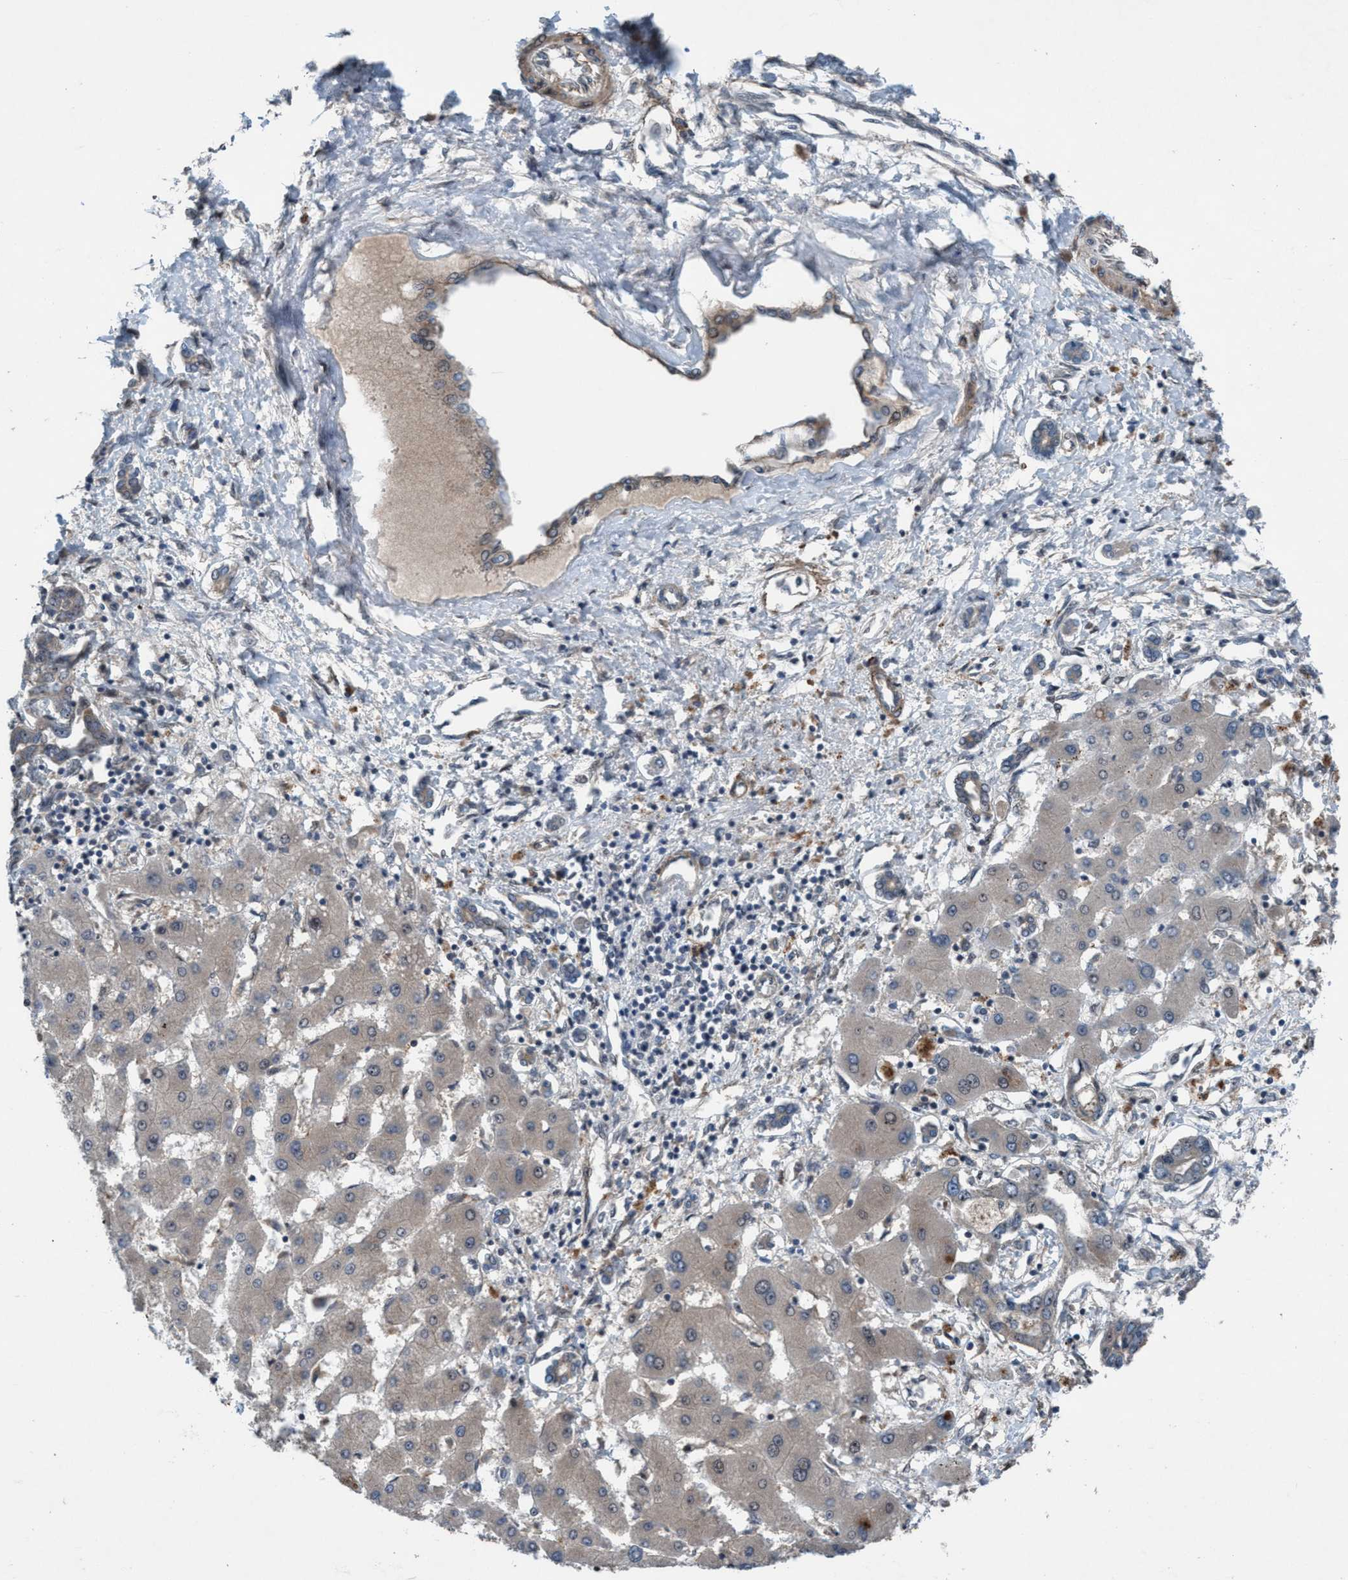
{"staining": {"intensity": "weak", "quantity": ">75%", "location": "cytoplasmic/membranous,nuclear"}, "tissue": "liver cancer", "cell_type": "Tumor cells", "image_type": "cancer", "snomed": [{"axis": "morphology", "description": "Cholangiocarcinoma"}, {"axis": "topography", "description": "Liver"}], "caption": "DAB (3,3'-diaminobenzidine) immunohistochemical staining of human cholangiocarcinoma (liver) exhibits weak cytoplasmic/membranous and nuclear protein positivity in about >75% of tumor cells.", "gene": "NISCH", "patient": {"sex": "male", "age": 59}}